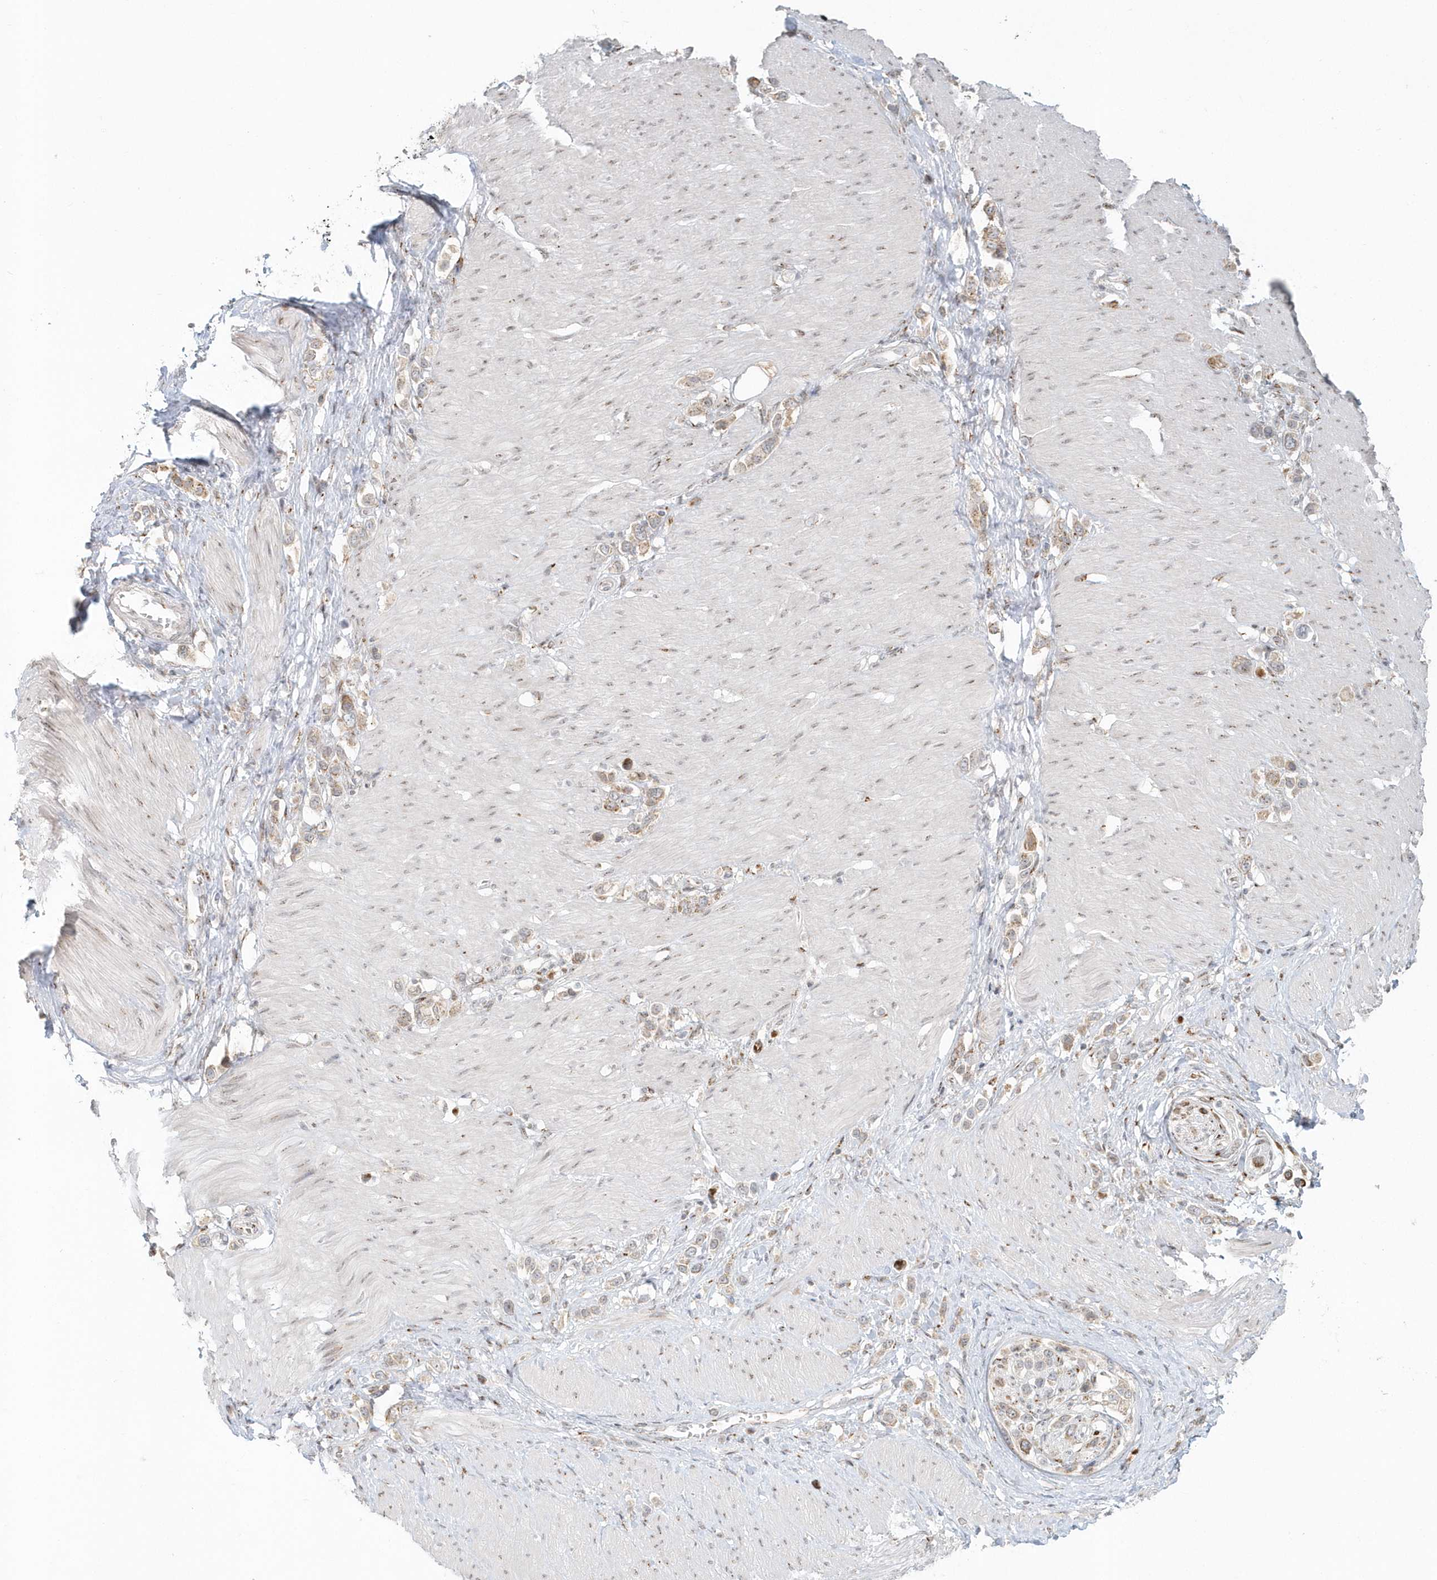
{"staining": {"intensity": "weak", "quantity": "25%-75%", "location": "cytoplasmic/membranous"}, "tissue": "stomach cancer", "cell_type": "Tumor cells", "image_type": "cancer", "snomed": [{"axis": "morphology", "description": "Normal tissue, NOS"}, {"axis": "morphology", "description": "Adenocarcinoma, NOS"}, {"axis": "topography", "description": "Stomach, upper"}, {"axis": "topography", "description": "Stomach"}], "caption": "Immunohistochemical staining of adenocarcinoma (stomach) demonstrates weak cytoplasmic/membranous protein staining in about 25%-75% of tumor cells.", "gene": "DHFR", "patient": {"sex": "female", "age": 65}}